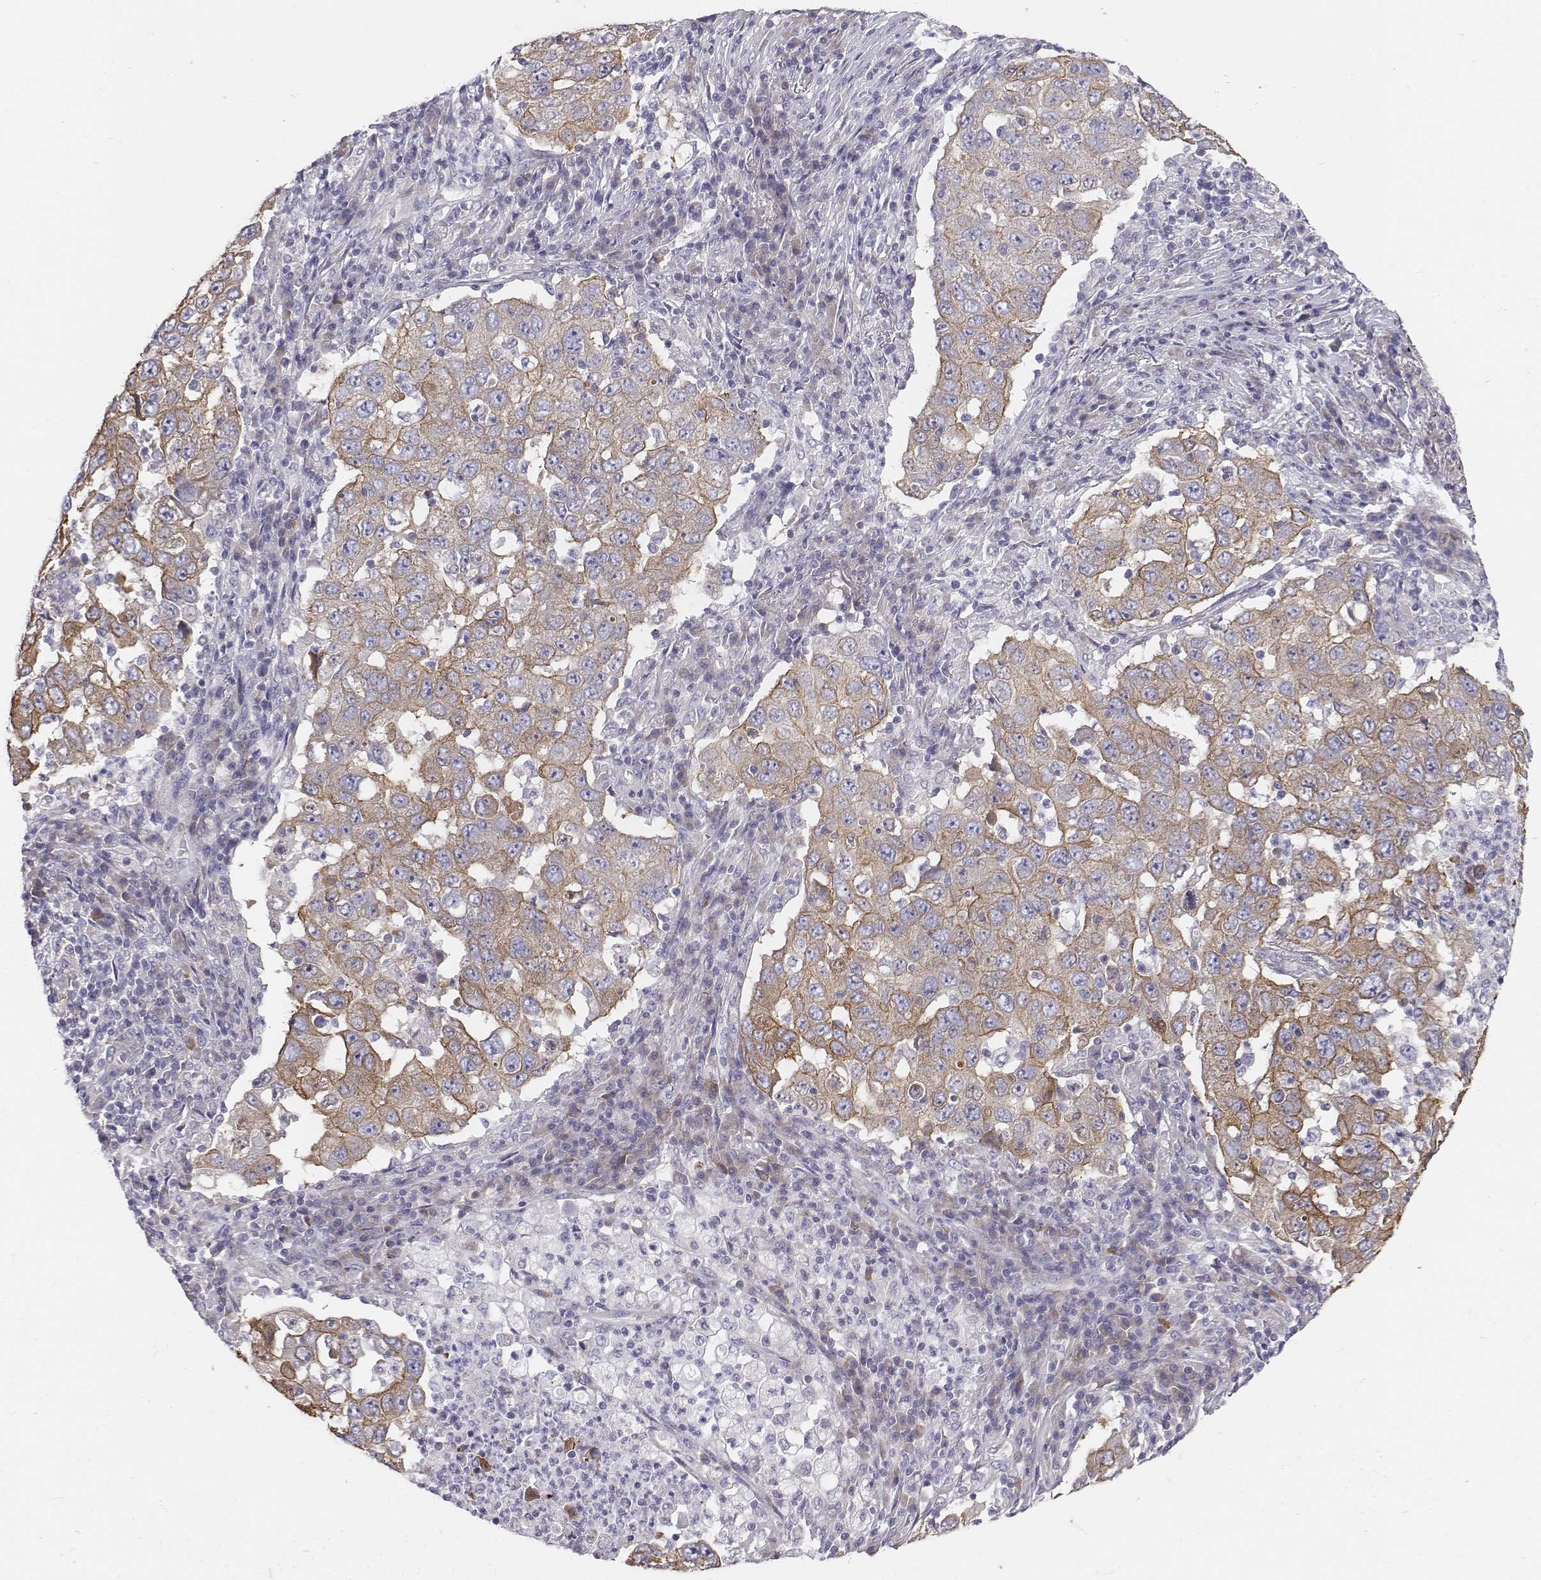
{"staining": {"intensity": "weak", "quantity": "25%-75%", "location": "cytoplasmic/membranous"}, "tissue": "lung cancer", "cell_type": "Tumor cells", "image_type": "cancer", "snomed": [{"axis": "morphology", "description": "Adenocarcinoma, NOS"}, {"axis": "topography", "description": "Lung"}], "caption": "The micrograph shows staining of lung cancer, revealing weak cytoplasmic/membranous protein staining (brown color) within tumor cells.", "gene": "CHST14", "patient": {"sex": "male", "age": 73}}